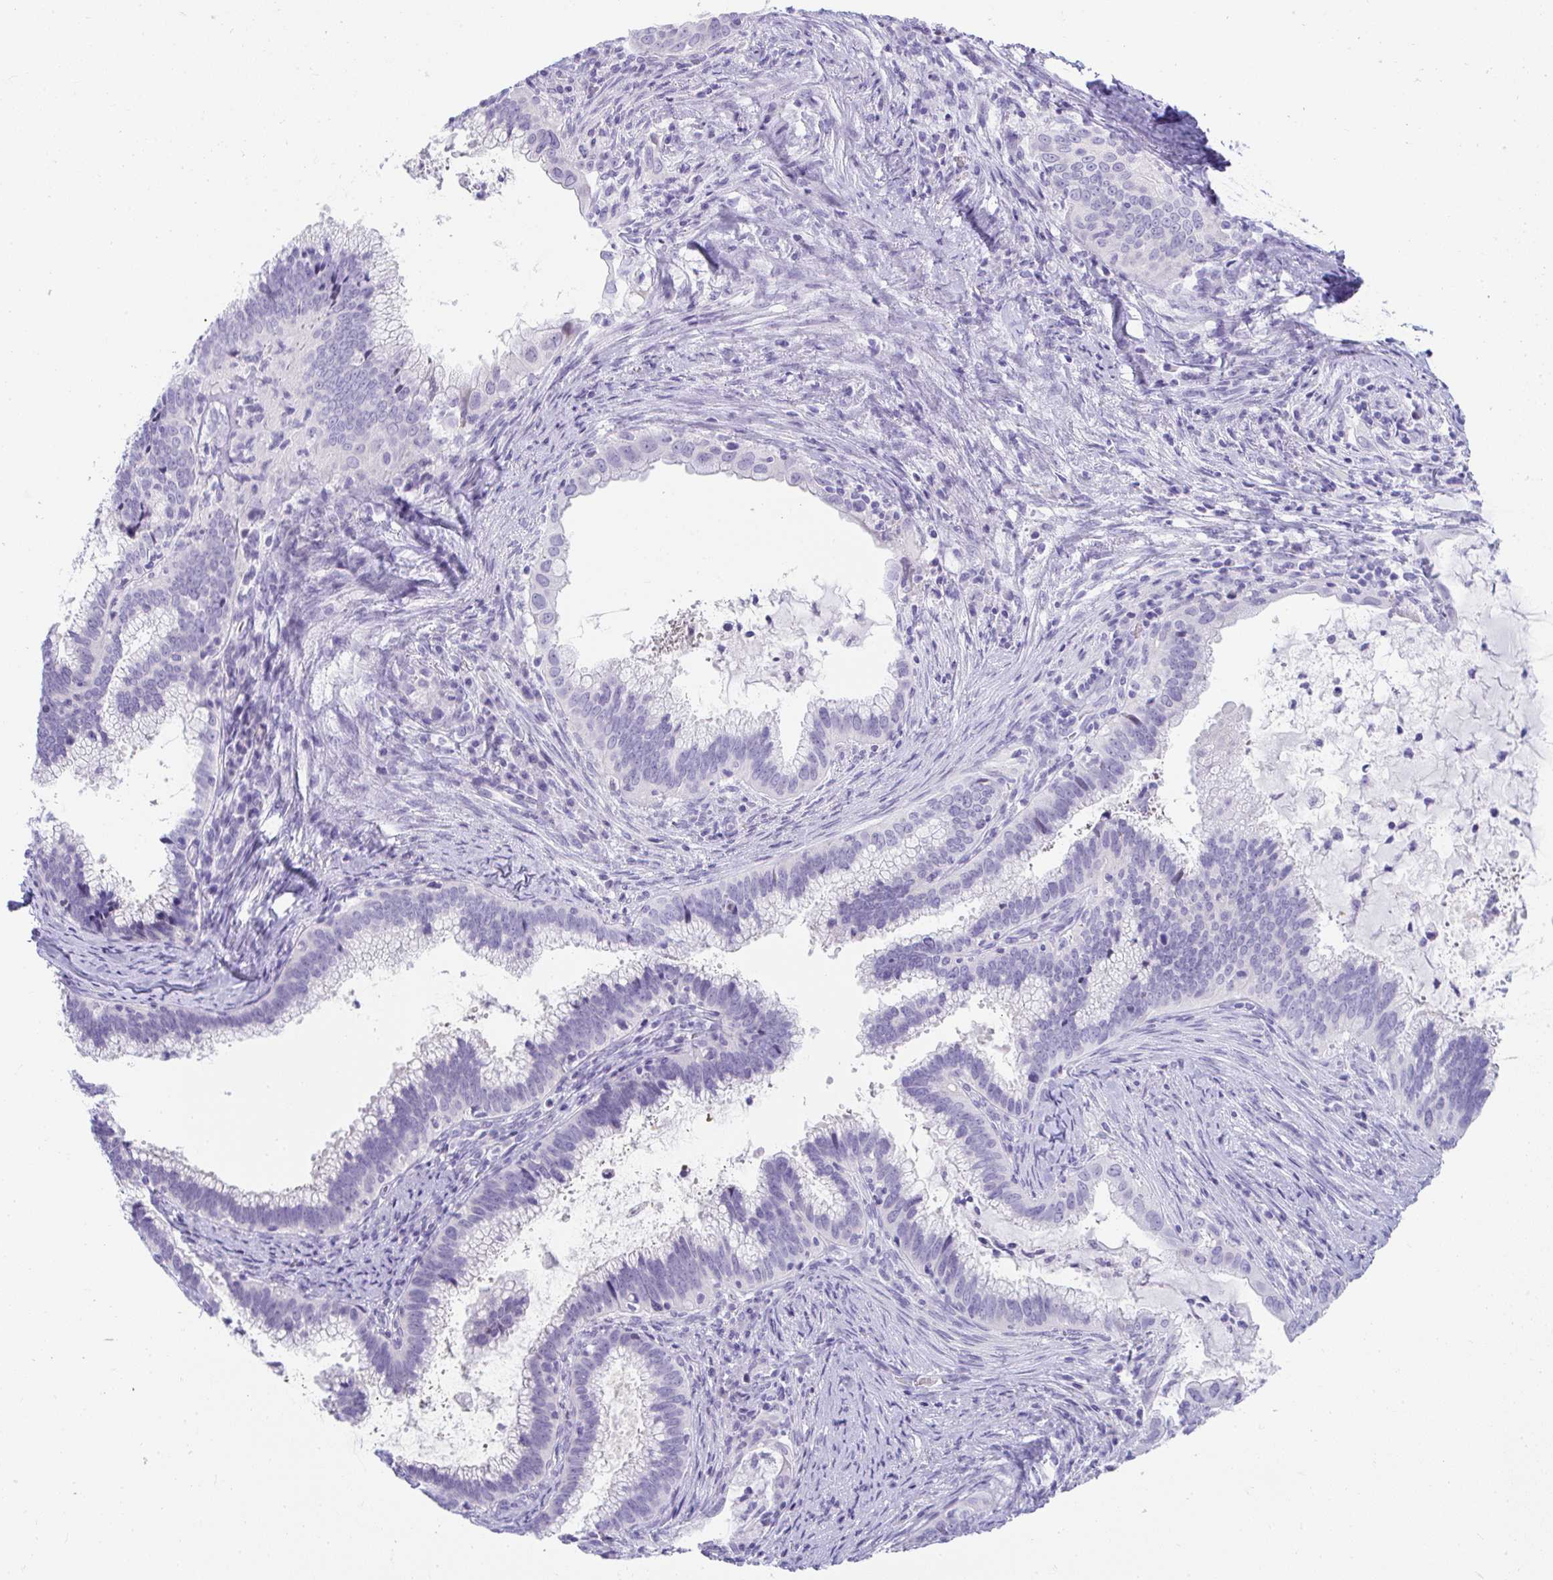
{"staining": {"intensity": "negative", "quantity": "none", "location": "none"}, "tissue": "cervical cancer", "cell_type": "Tumor cells", "image_type": "cancer", "snomed": [{"axis": "morphology", "description": "Adenocarcinoma, NOS"}, {"axis": "topography", "description": "Cervix"}], "caption": "An image of human cervical adenocarcinoma is negative for staining in tumor cells. The staining was performed using DAB to visualize the protein expression in brown, while the nuclei were stained in blue with hematoxylin (Magnification: 20x).", "gene": "TTC30B", "patient": {"sex": "female", "age": 56}}